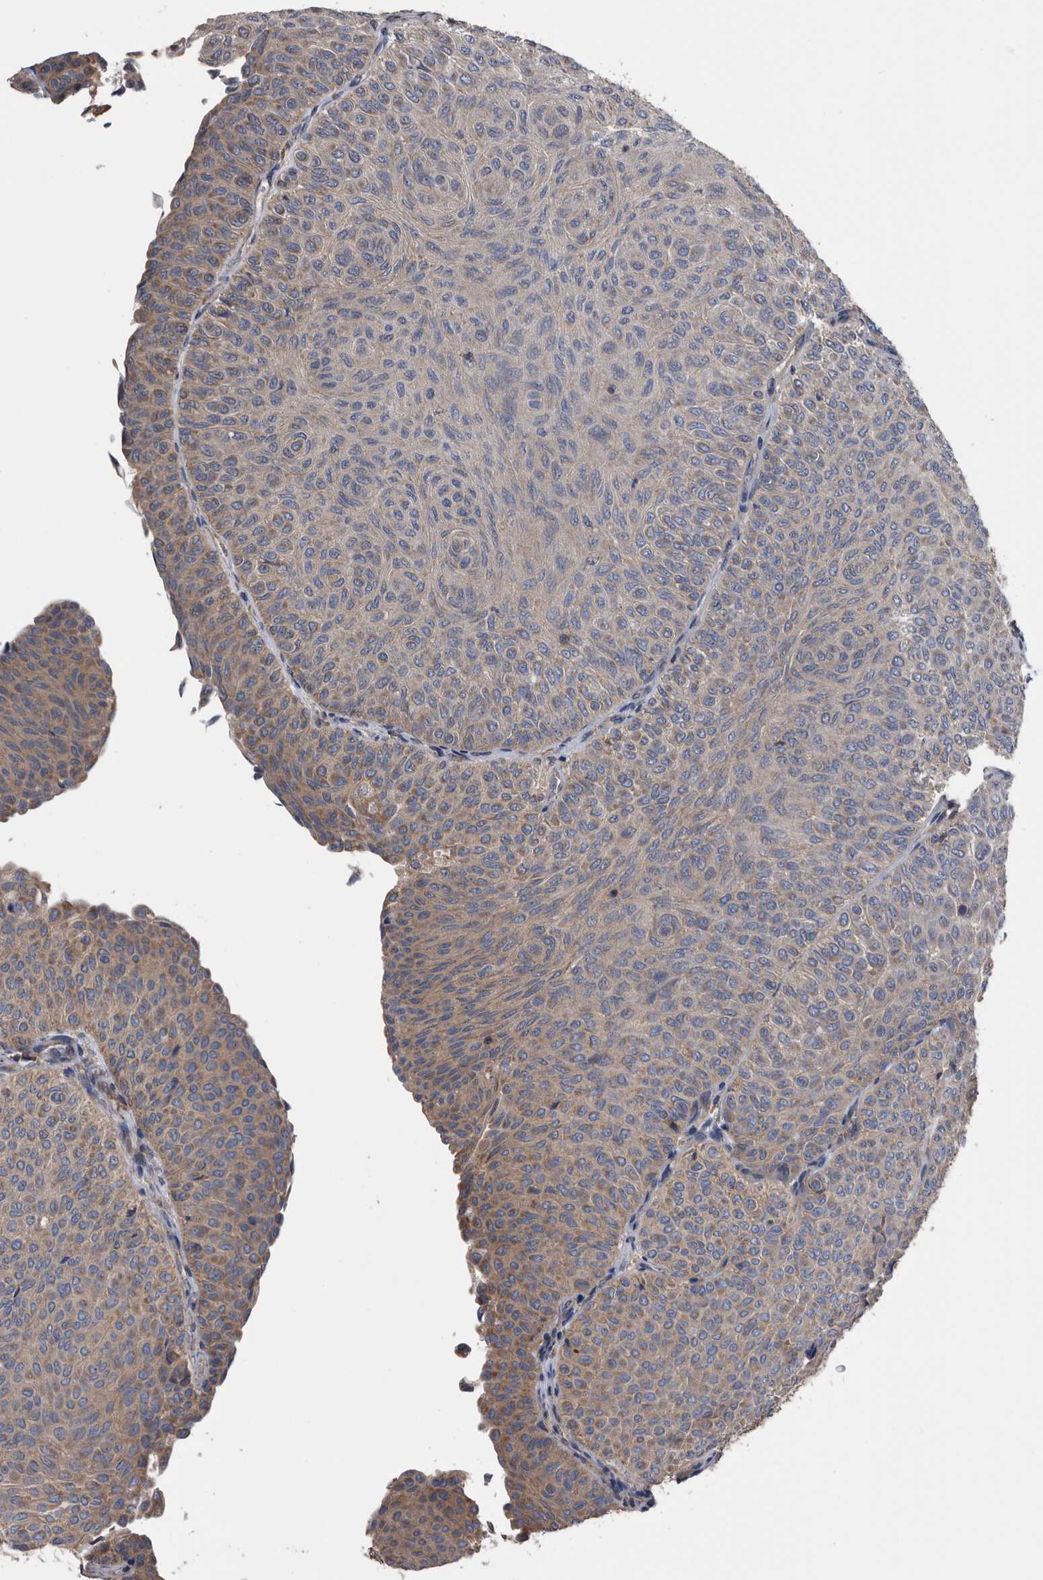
{"staining": {"intensity": "weak", "quantity": "25%-75%", "location": "cytoplasmic/membranous"}, "tissue": "urothelial cancer", "cell_type": "Tumor cells", "image_type": "cancer", "snomed": [{"axis": "morphology", "description": "Urothelial carcinoma, Low grade"}, {"axis": "topography", "description": "Urinary bladder"}], "caption": "Immunohistochemical staining of human low-grade urothelial carcinoma demonstrates low levels of weak cytoplasmic/membranous protein expression in about 25%-75% of tumor cells. (DAB (3,3'-diaminobenzidine) = brown stain, brightfield microscopy at high magnification).", "gene": "NRBP1", "patient": {"sex": "male", "age": 78}}